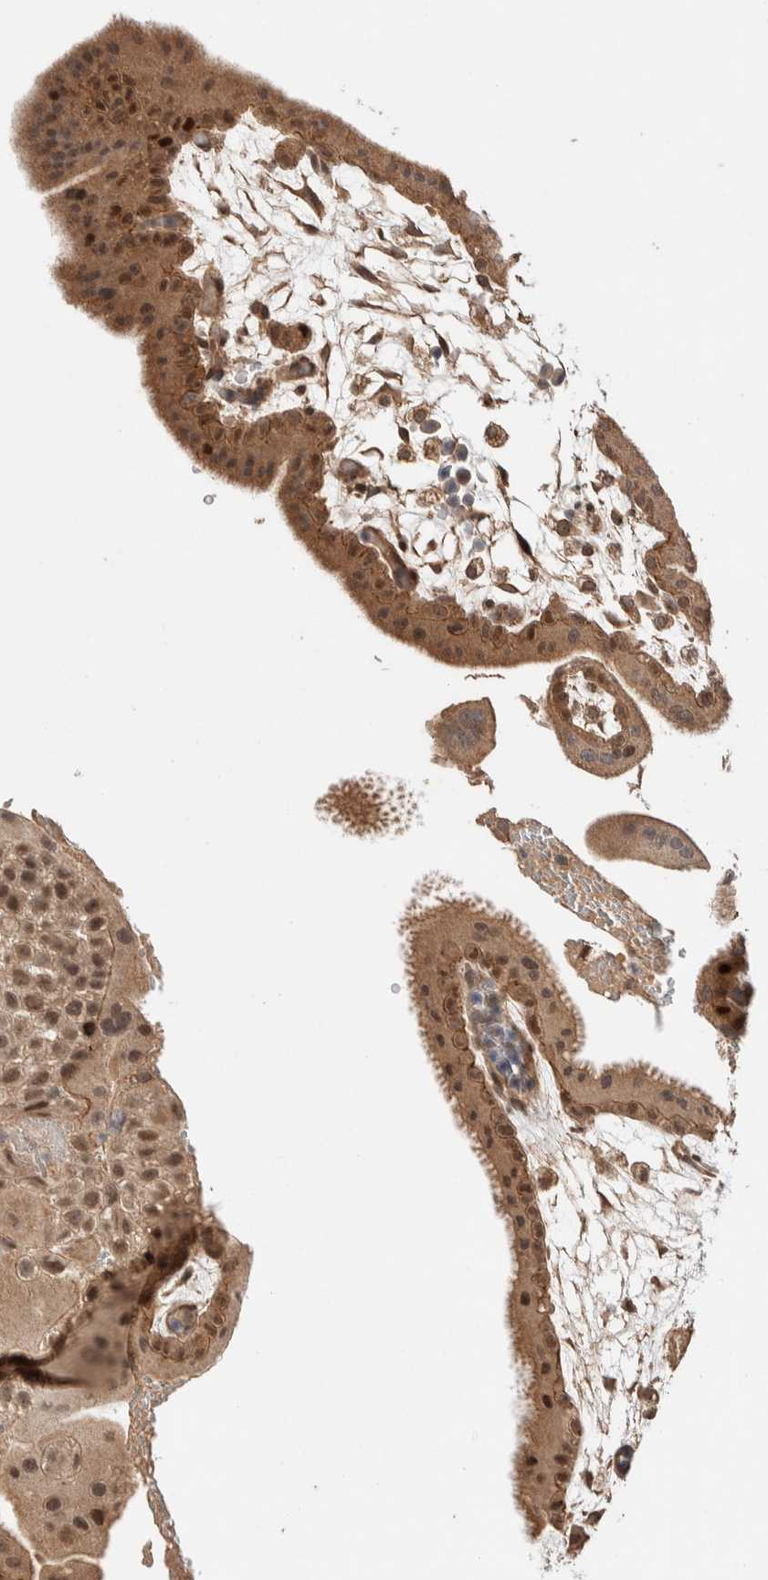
{"staining": {"intensity": "moderate", "quantity": ">75%", "location": "cytoplasmic/membranous,nuclear"}, "tissue": "placenta", "cell_type": "Decidual cells", "image_type": "normal", "snomed": [{"axis": "morphology", "description": "Normal tissue, NOS"}, {"axis": "topography", "description": "Placenta"}], "caption": "Immunohistochemical staining of normal human placenta exhibits >75% levels of moderate cytoplasmic/membranous,nuclear protein expression in about >75% of decidual cells. The protein of interest is shown in brown color, while the nuclei are stained blue.", "gene": "PRDM15", "patient": {"sex": "female", "age": 35}}